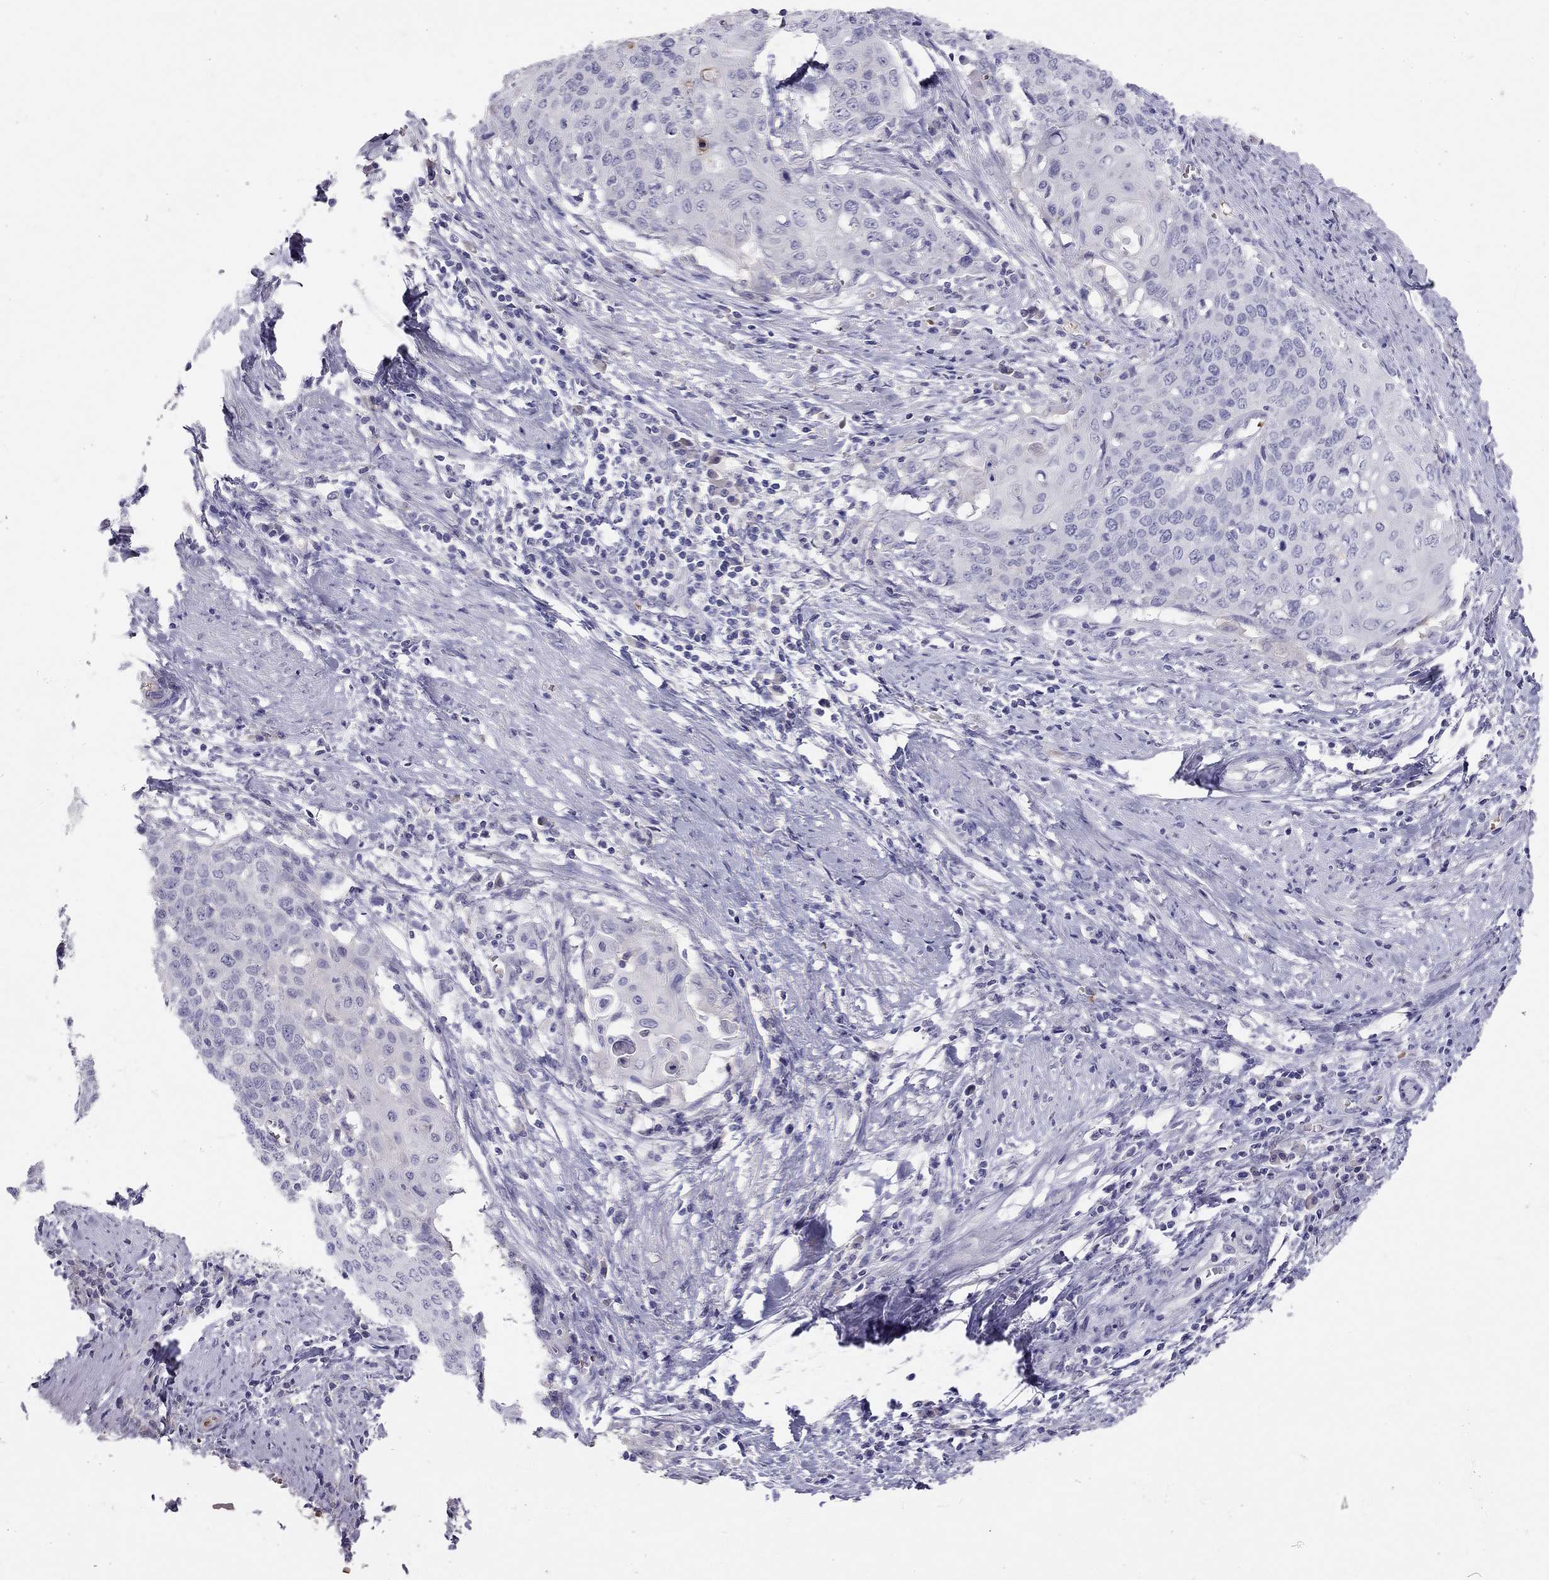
{"staining": {"intensity": "negative", "quantity": "none", "location": "none"}, "tissue": "cervical cancer", "cell_type": "Tumor cells", "image_type": "cancer", "snomed": [{"axis": "morphology", "description": "Squamous cell carcinoma, NOS"}, {"axis": "topography", "description": "Cervix"}], "caption": "Immunohistochemistry photomicrograph of neoplastic tissue: human cervical cancer (squamous cell carcinoma) stained with DAB exhibits no significant protein expression in tumor cells. The staining was performed using DAB to visualize the protein expression in brown, while the nuclei were stained in blue with hematoxylin (Magnification: 20x).", "gene": "RHD", "patient": {"sex": "female", "age": 39}}